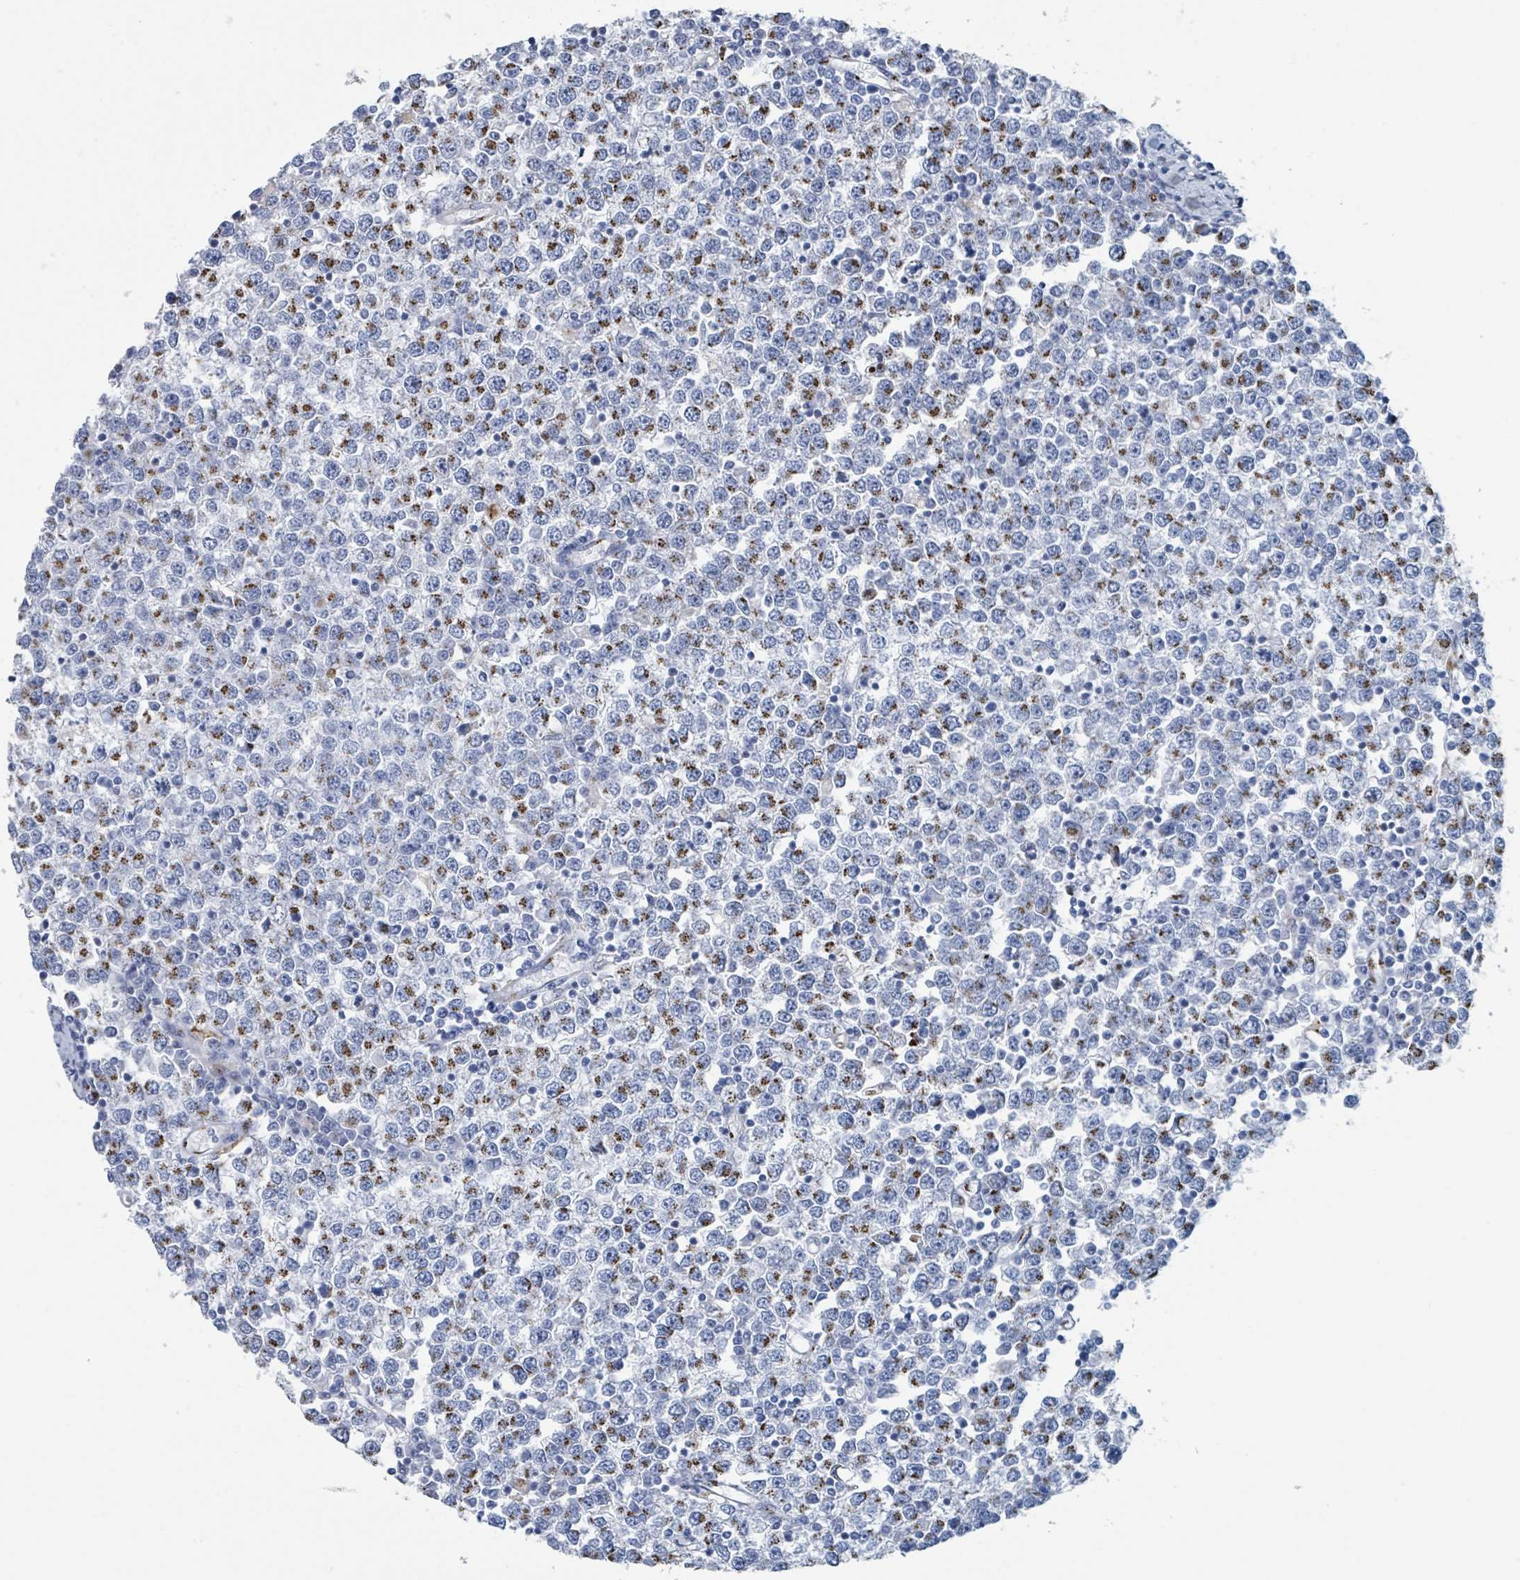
{"staining": {"intensity": "moderate", "quantity": "25%-75%", "location": "cytoplasmic/membranous"}, "tissue": "testis cancer", "cell_type": "Tumor cells", "image_type": "cancer", "snomed": [{"axis": "morphology", "description": "Seminoma, NOS"}, {"axis": "topography", "description": "Testis"}], "caption": "This micrograph reveals testis cancer (seminoma) stained with immunohistochemistry to label a protein in brown. The cytoplasmic/membranous of tumor cells show moderate positivity for the protein. Nuclei are counter-stained blue.", "gene": "DCAF5", "patient": {"sex": "male", "age": 65}}